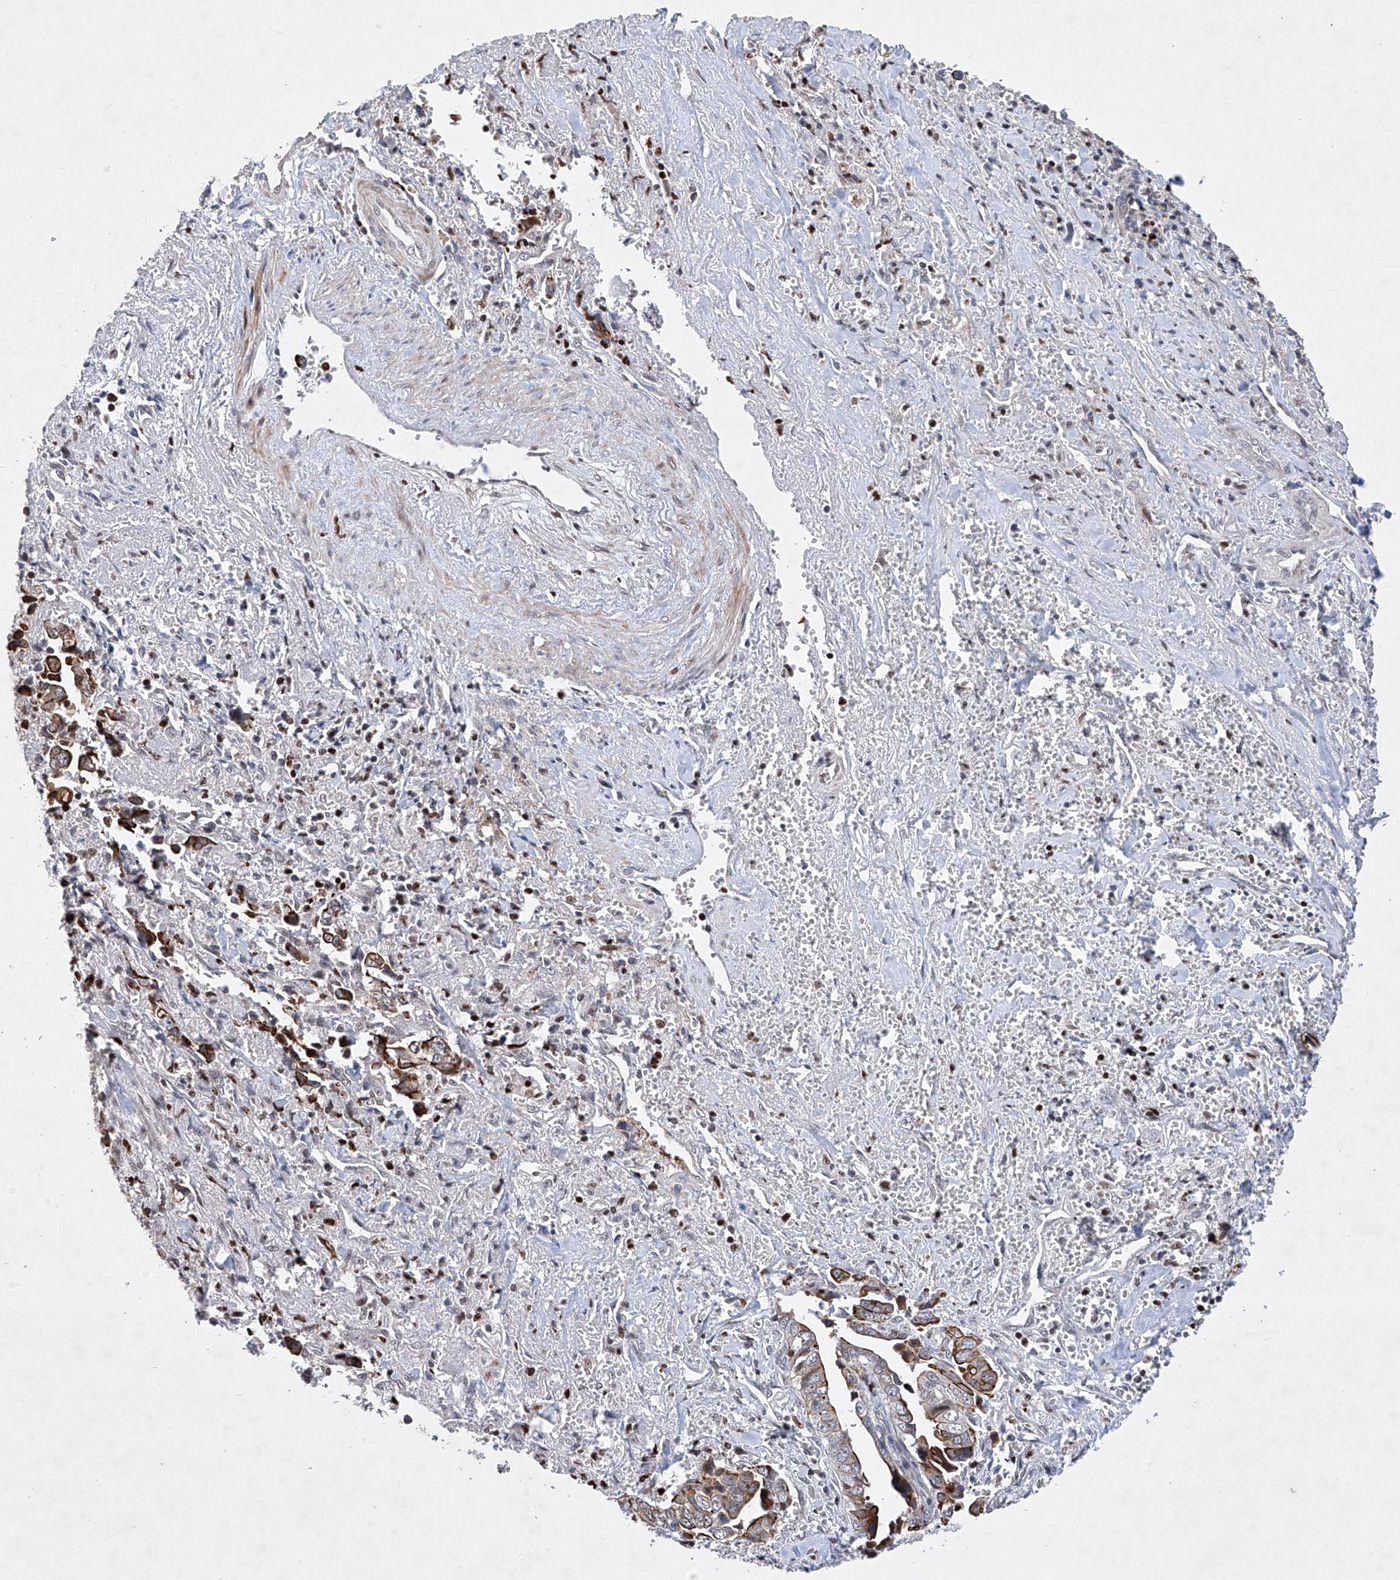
{"staining": {"intensity": "strong", "quantity": ">75%", "location": "cytoplasmic/membranous"}, "tissue": "liver cancer", "cell_type": "Tumor cells", "image_type": "cancer", "snomed": [{"axis": "morphology", "description": "Cholangiocarcinoma"}, {"axis": "topography", "description": "Liver"}], "caption": "A brown stain shows strong cytoplasmic/membranous staining of a protein in liver cancer tumor cells.", "gene": "AFG1L", "patient": {"sex": "female", "age": 79}}